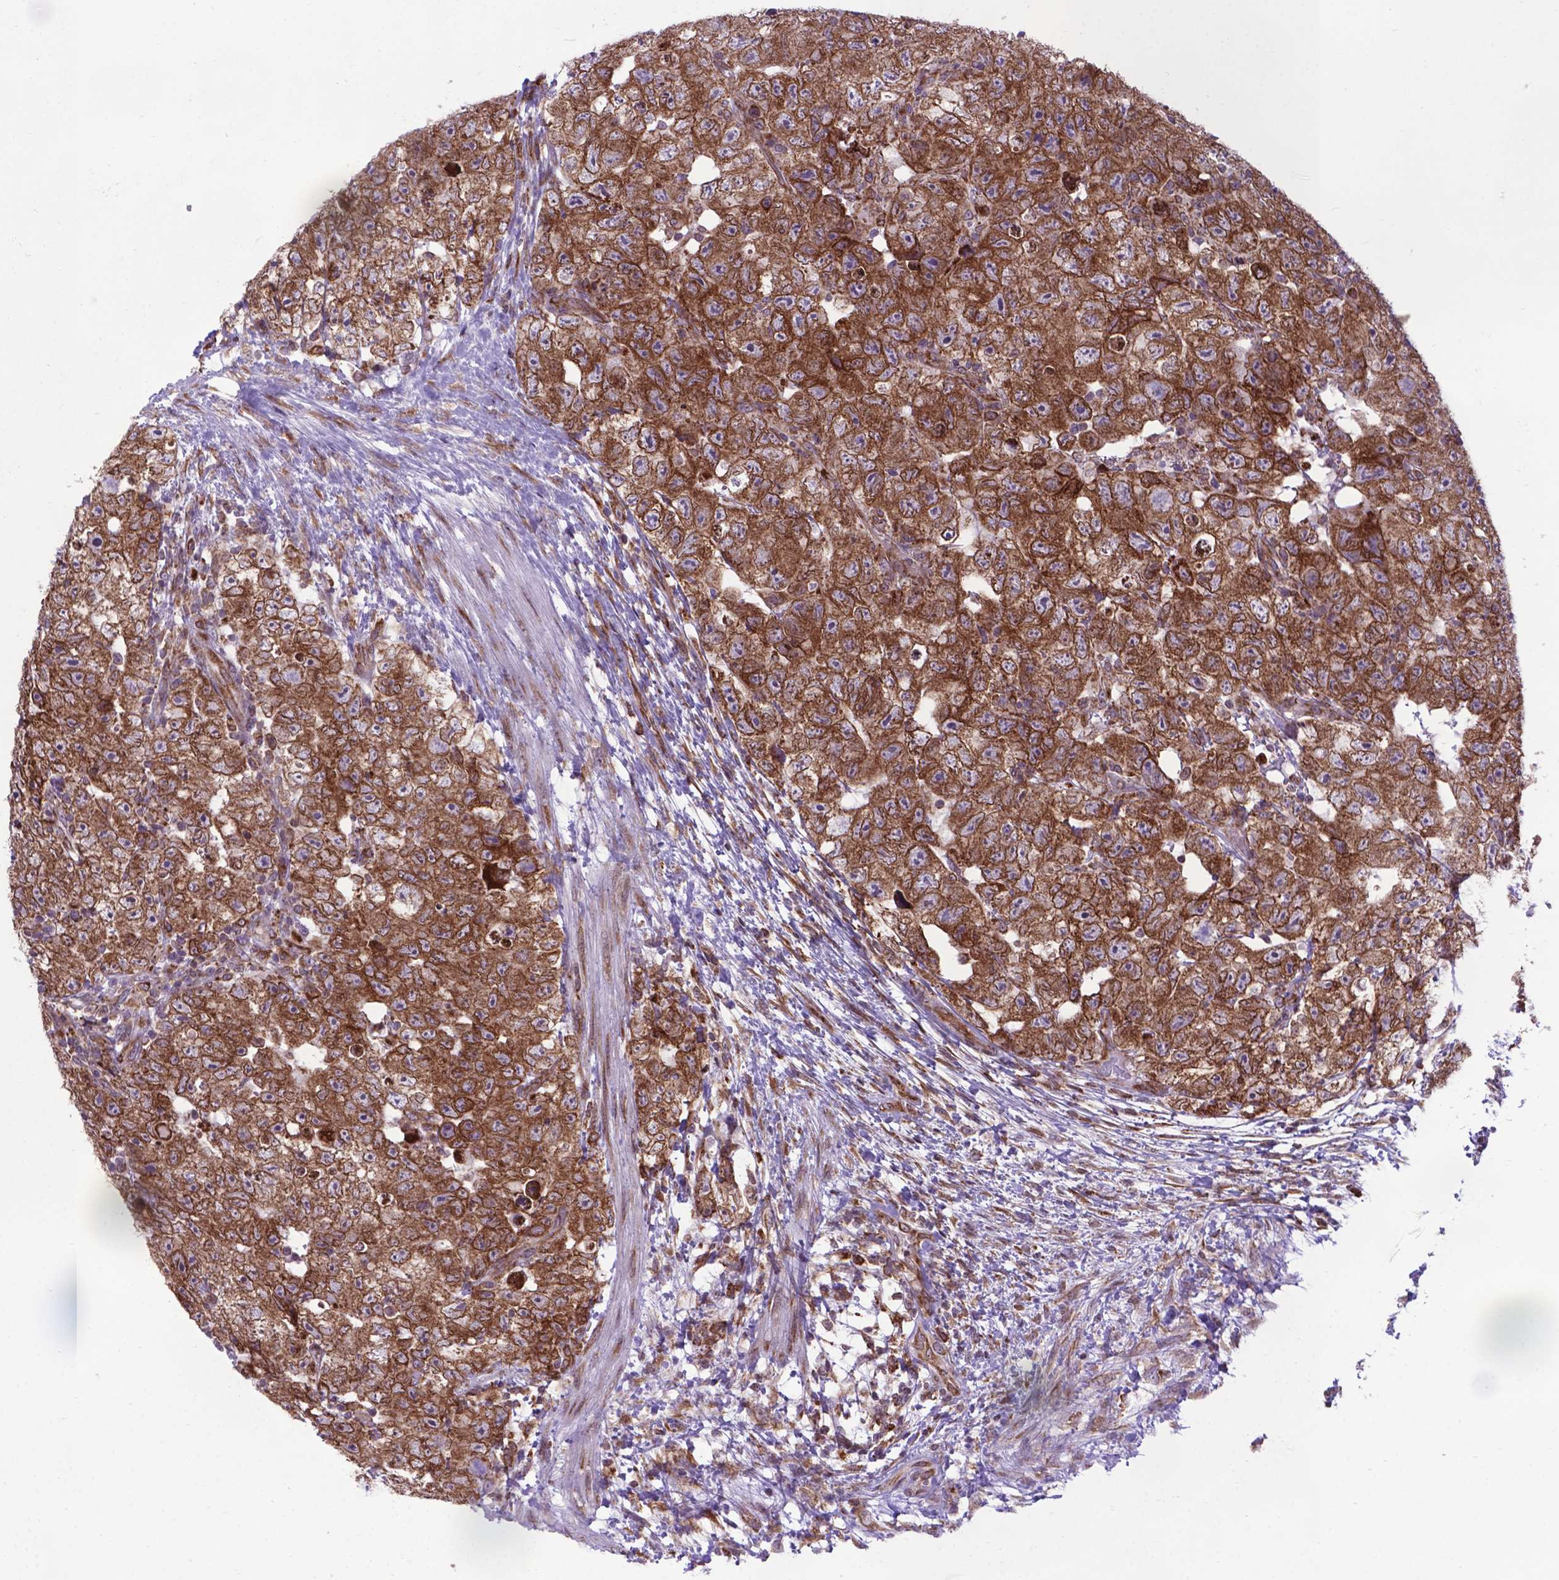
{"staining": {"intensity": "moderate", "quantity": ">75%", "location": "cytoplasmic/membranous"}, "tissue": "testis cancer", "cell_type": "Tumor cells", "image_type": "cancer", "snomed": [{"axis": "morphology", "description": "Carcinoma, Embryonal, NOS"}, {"axis": "topography", "description": "Testis"}], "caption": "Testis cancer (embryonal carcinoma) tissue exhibits moderate cytoplasmic/membranous expression in approximately >75% of tumor cells, visualized by immunohistochemistry.", "gene": "WDR83OS", "patient": {"sex": "male", "age": 24}}